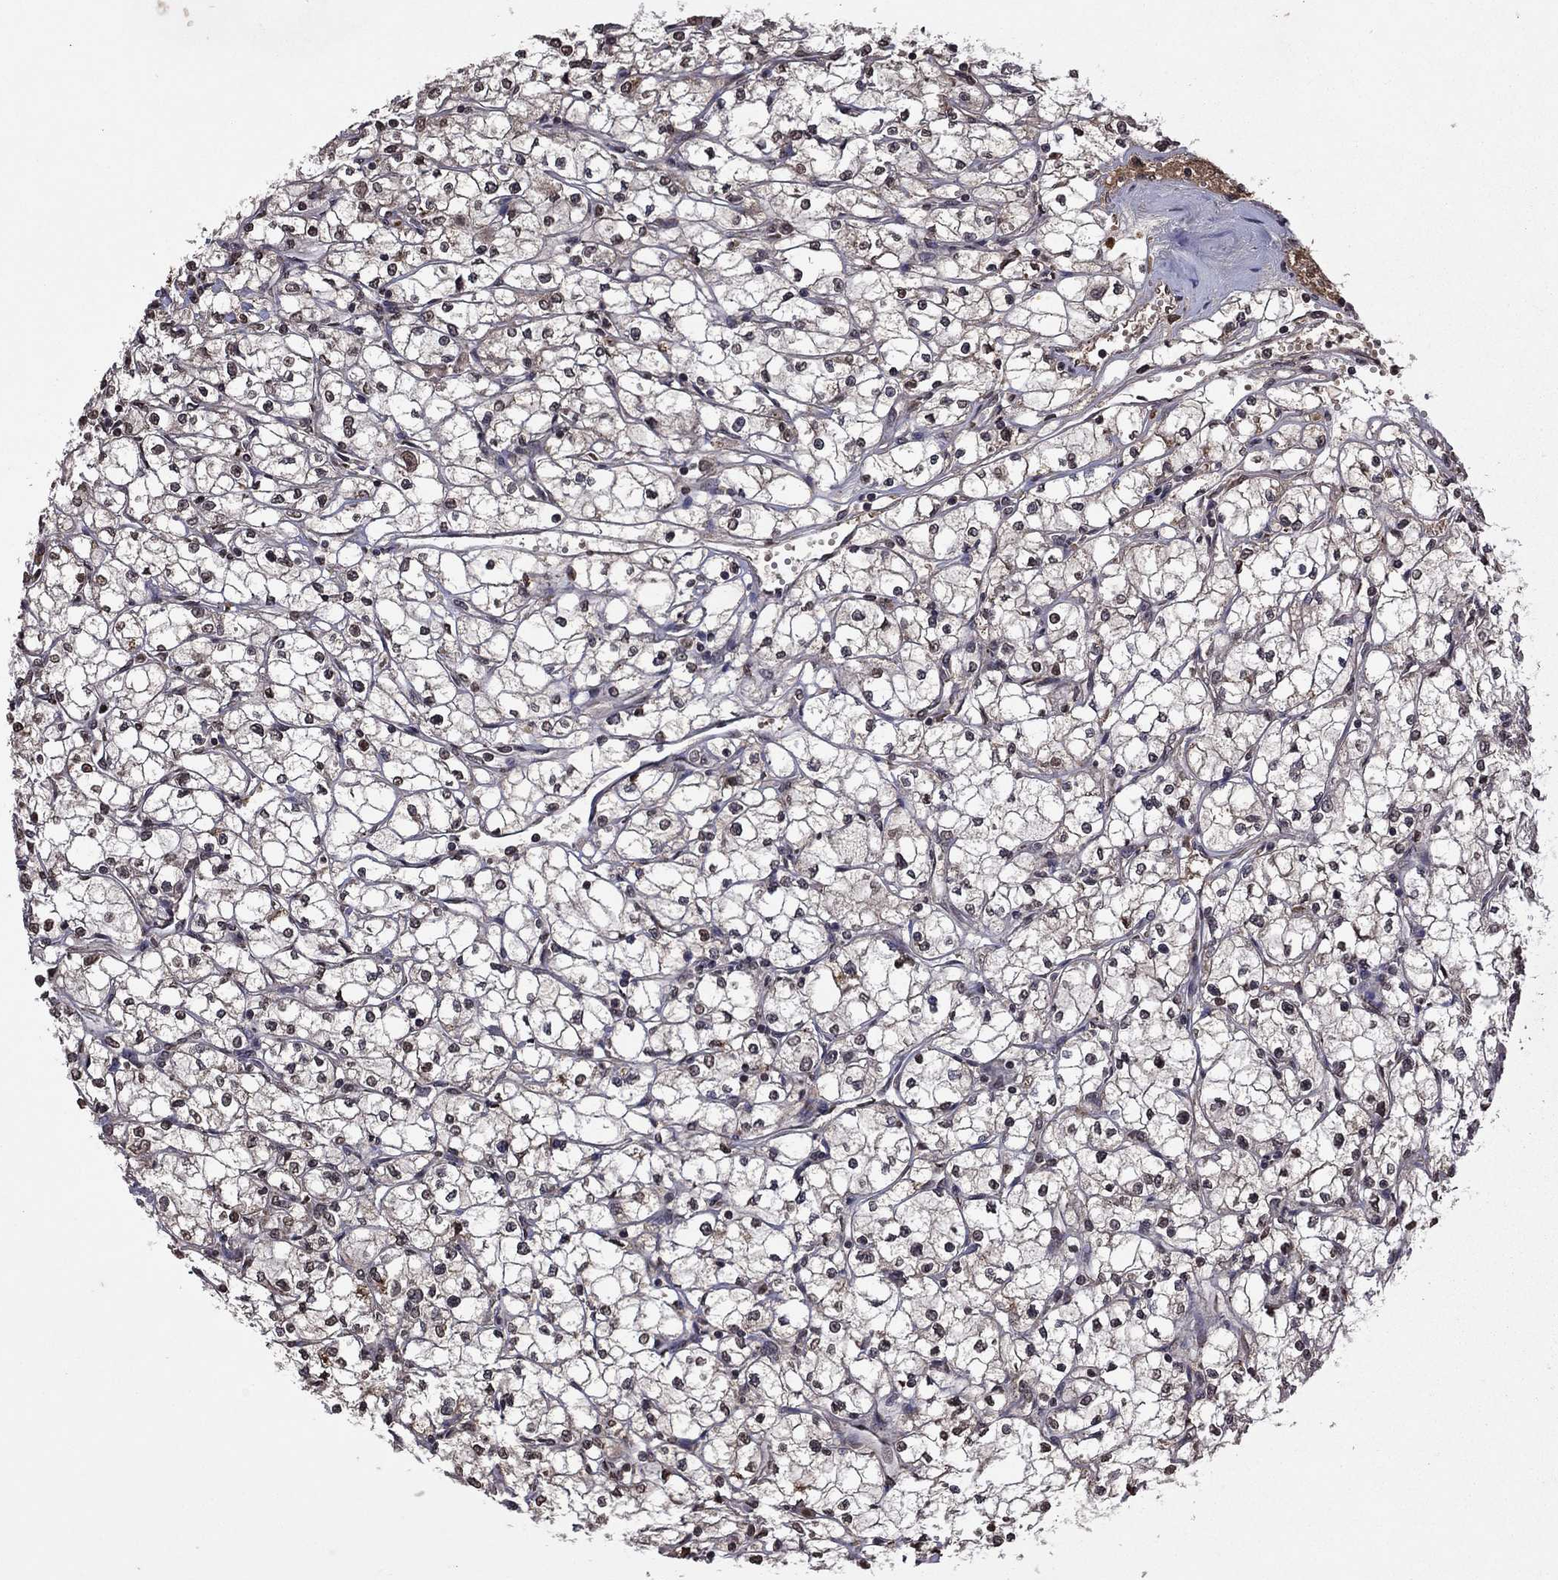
{"staining": {"intensity": "negative", "quantity": "none", "location": "none"}, "tissue": "renal cancer", "cell_type": "Tumor cells", "image_type": "cancer", "snomed": [{"axis": "morphology", "description": "Adenocarcinoma, NOS"}, {"axis": "topography", "description": "Kidney"}], "caption": "This is an immunohistochemistry (IHC) photomicrograph of renal cancer. There is no positivity in tumor cells.", "gene": "NLGN1", "patient": {"sex": "male", "age": 67}}